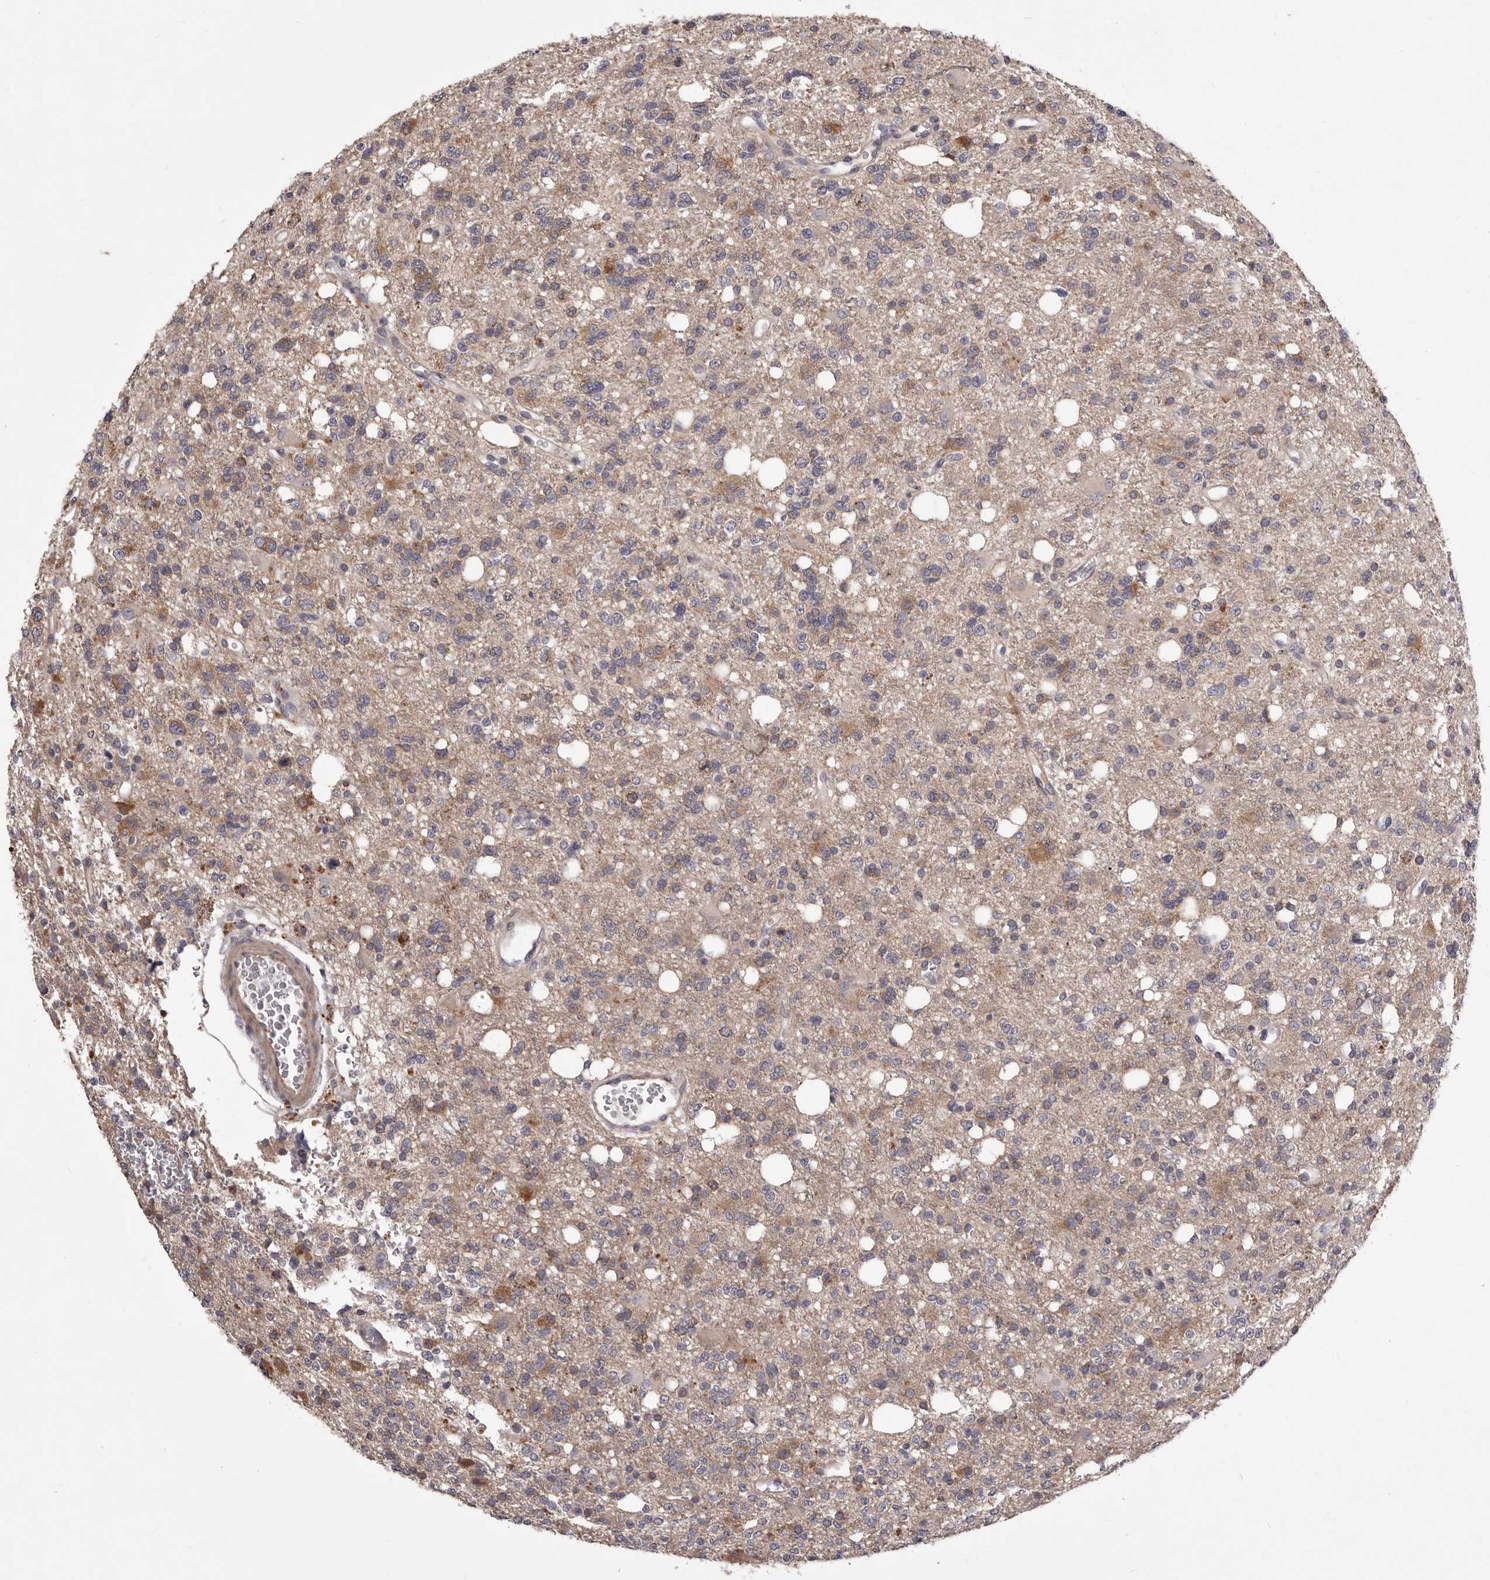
{"staining": {"intensity": "negative", "quantity": "none", "location": "none"}, "tissue": "glioma", "cell_type": "Tumor cells", "image_type": "cancer", "snomed": [{"axis": "morphology", "description": "Glioma, malignant, High grade"}, {"axis": "topography", "description": "Brain"}], "caption": "Immunohistochemistry (IHC) micrograph of neoplastic tissue: human glioma stained with DAB (3,3'-diaminobenzidine) demonstrates no significant protein expression in tumor cells.", "gene": "PNRC1", "patient": {"sex": "female", "age": 62}}